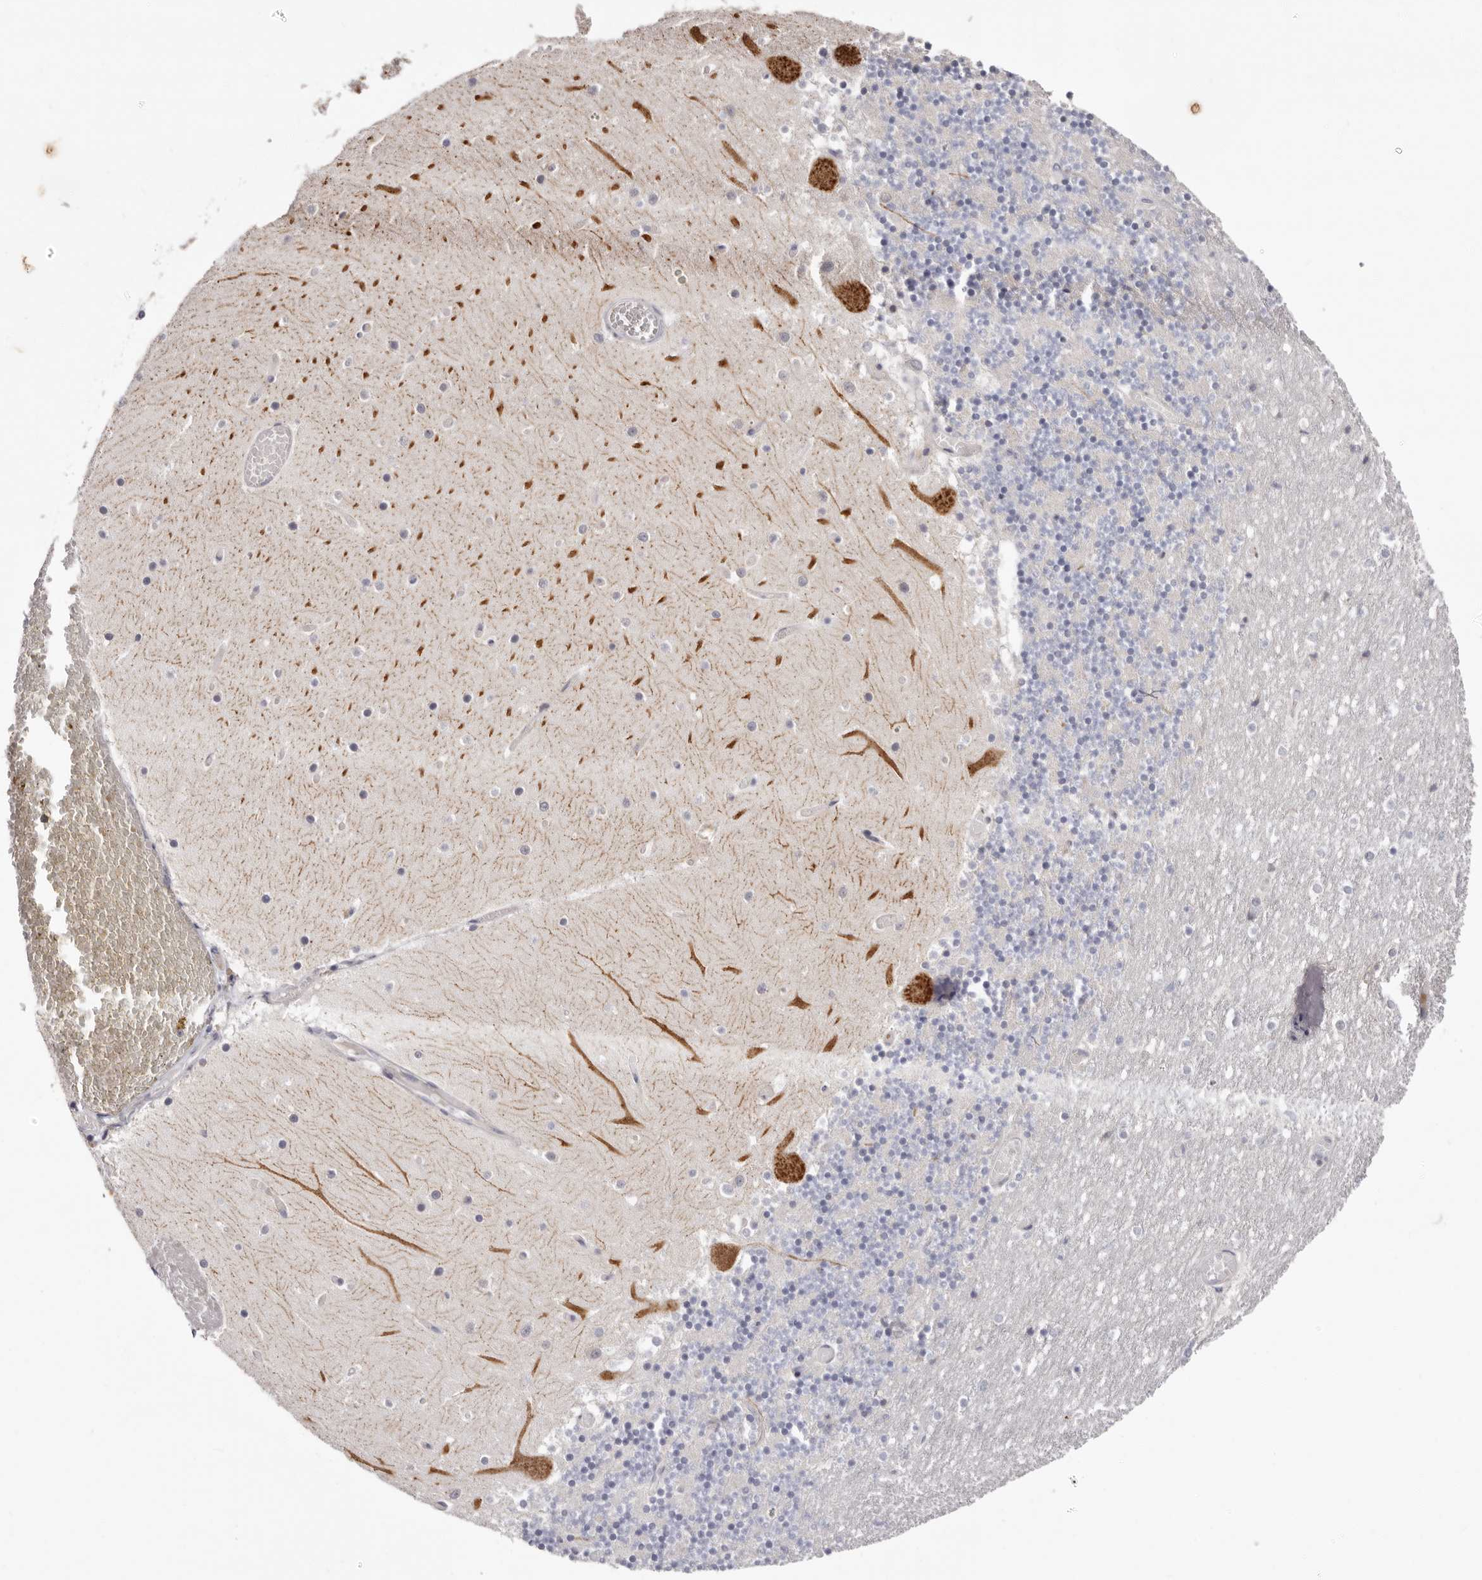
{"staining": {"intensity": "negative", "quantity": "none", "location": "none"}, "tissue": "cerebellum", "cell_type": "Cells in granular layer", "image_type": "normal", "snomed": [{"axis": "morphology", "description": "Normal tissue, NOS"}, {"axis": "topography", "description": "Cerebellum"}], "caption": "The photomicrograph exhibits no staining of cells in granular layer in normal cerebellum.", "gene": "LMLN", "patient": {"sex": "female", "age": 28}}